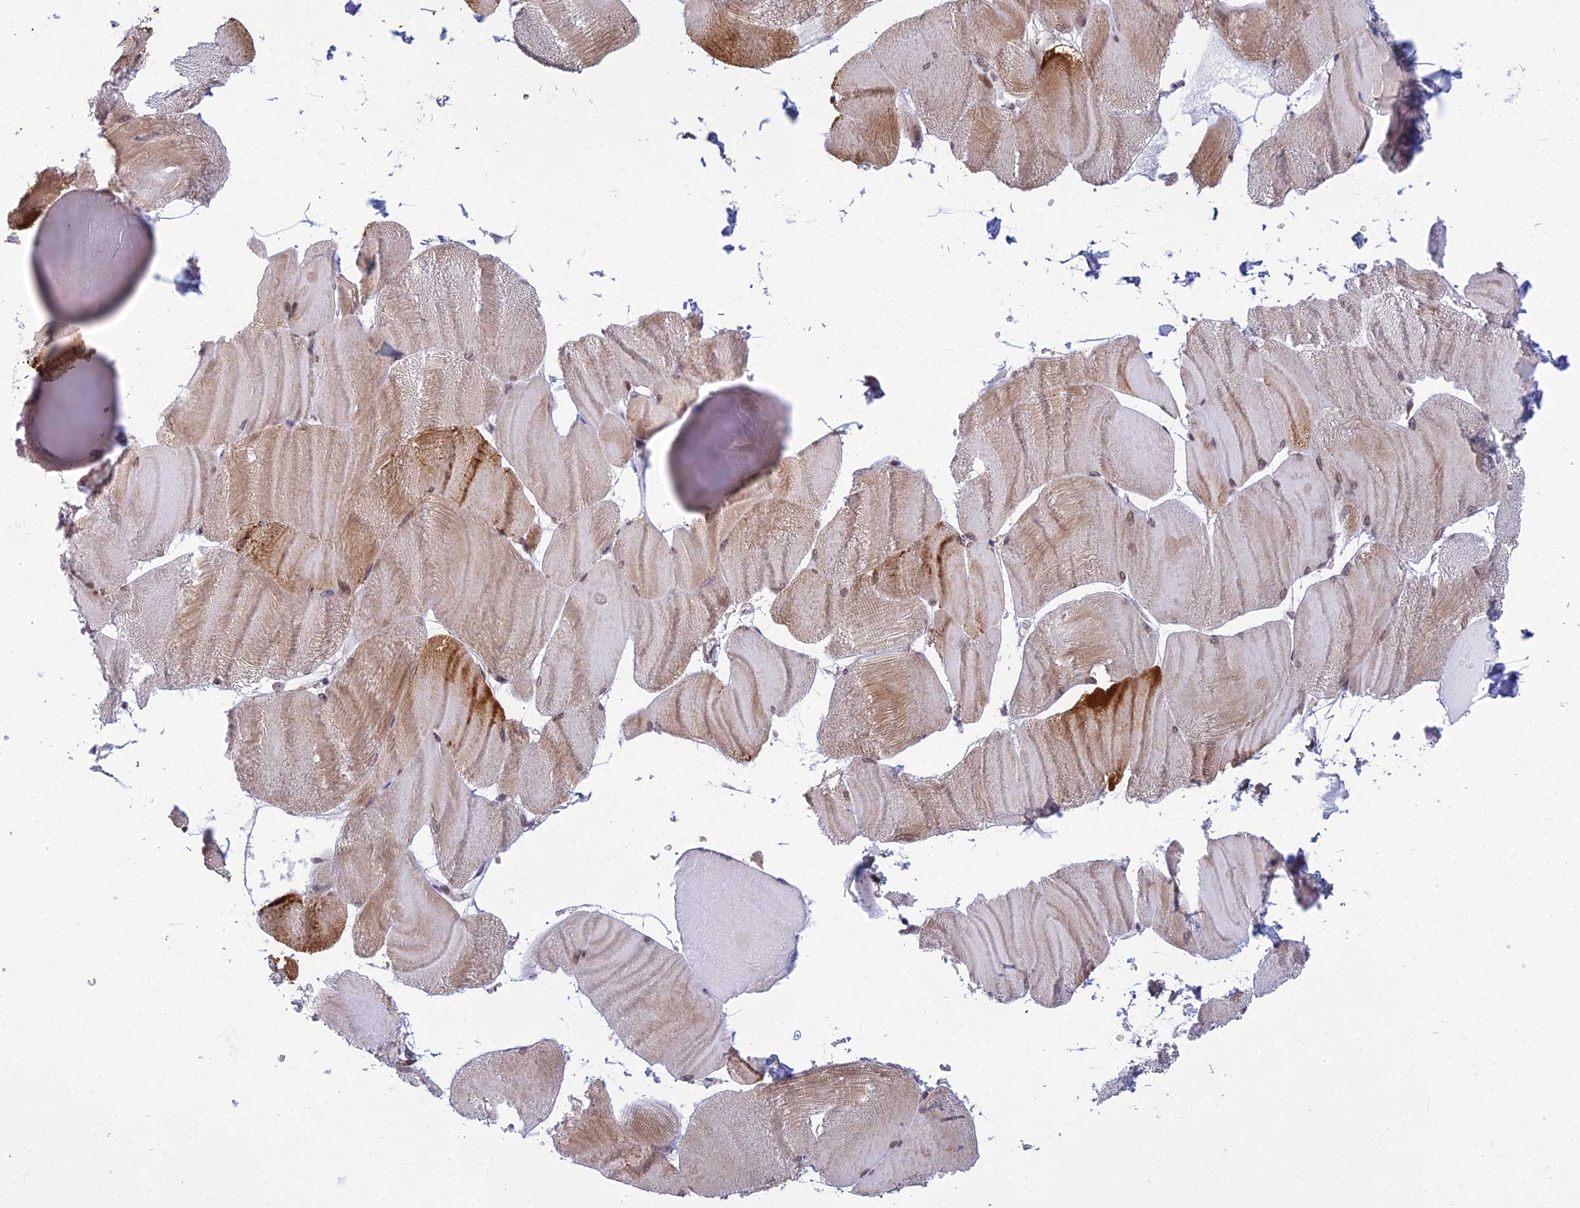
{"staining": {"intensity": "moderate", "quantity": ">75%", "location": "cytoplasmic/membranous,nuclear"}, "tissue": "skeletal muscle", "cell_type": "Myocytes", "image_type": "normal", "snomed": [{"axis": "morphology", "description": "Normal tissue, NOS"}, {"axis": "morphology", "description": "Basal cell carcinoma"}, {"axis": "topography", "description": "Skeletal muscle"}], "caption": "Brown immunohistochemical staining in normal human skeletal muscle demonstrates moderate cytoplasmic/membranous,nuclear expression in approximately >75% of myocytes. The staining is performed using DAB brown chromogen to label protein expression. The nuclei are counter-stained blue using hematoxylin.", "gene": "DTX2", "patient": {"sex": "female", "age": 64}}